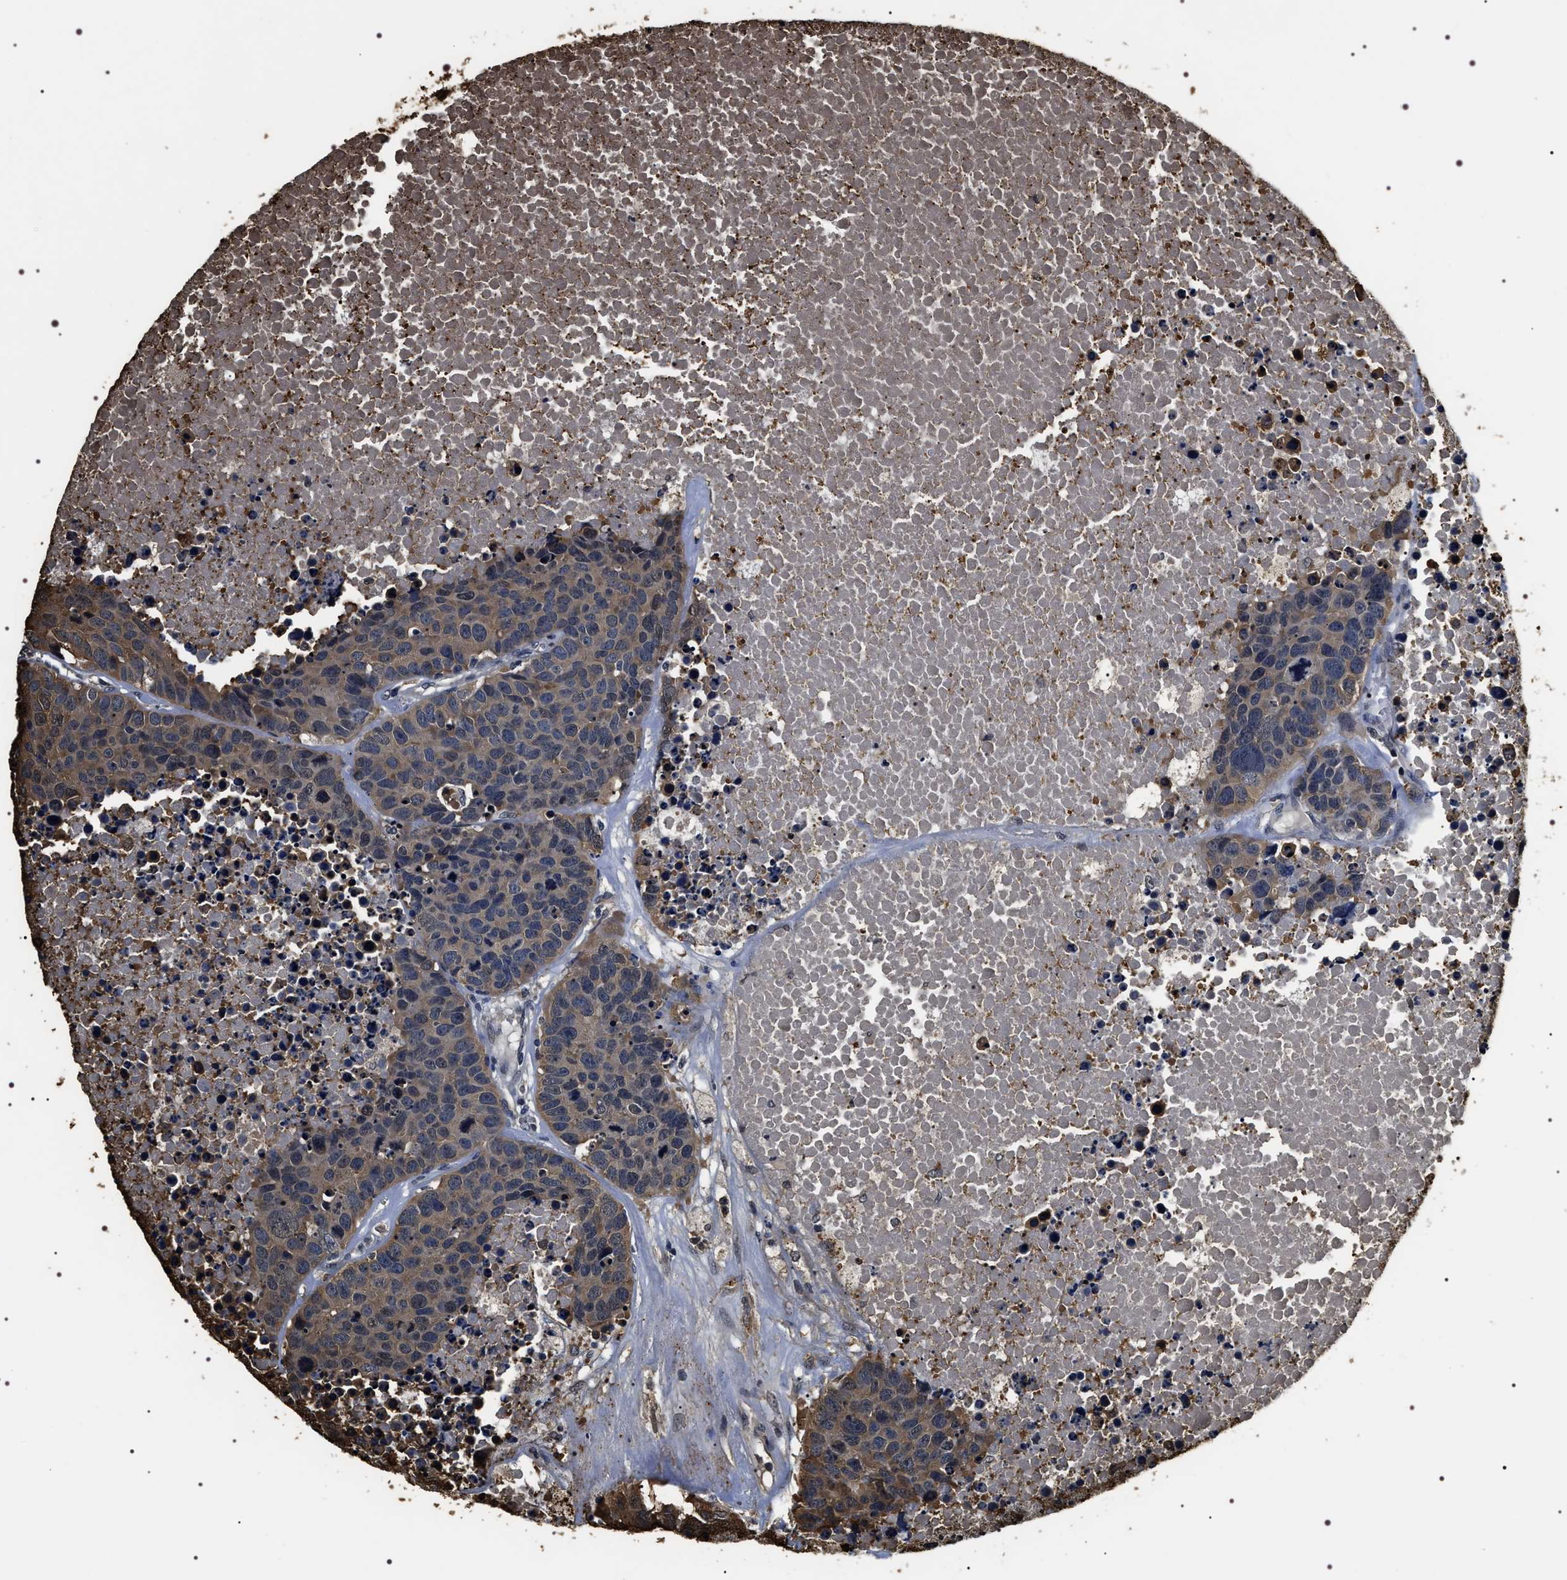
{"staining": {"intensity": "moderate", "quantity": "<25%", "location": "cytoplasmic/membranous"}, "tissue": "carcinoid", "cell_type": "Tumor cells", "image_type": "cancer", "snomed": [{"axis": "morphology", "description": "Carcinoid, malignant, NOS"}, {"axis": "topography", "description": "Lung"}], "caption": "Protein staining of carcinoid tissue demonstrates moderate cytoplasmic/membranous staining in approximately <25% of tumor cells.", "gene": "ARHGAP22", "patient": {"sex": "male", "age": 60}}